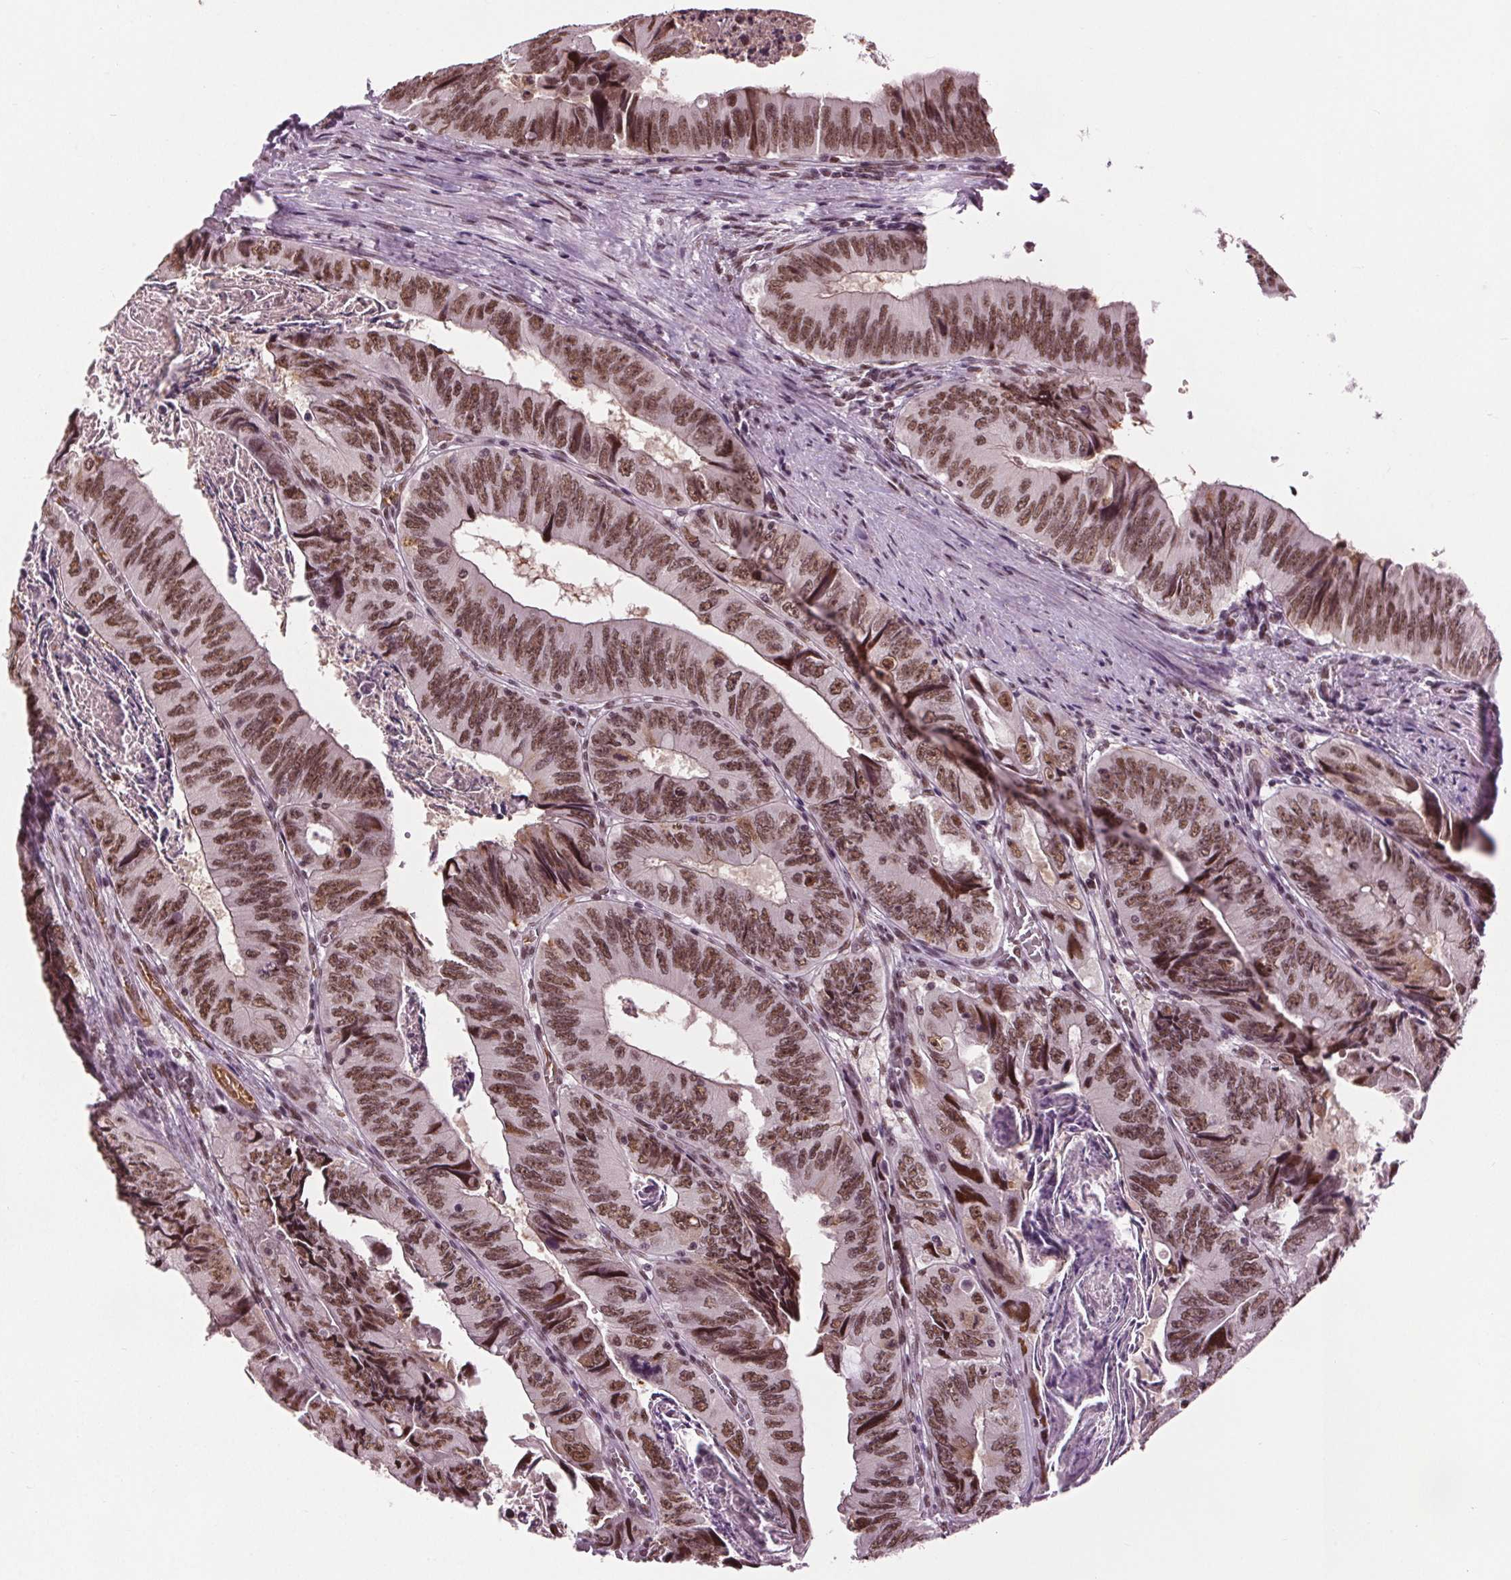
{"staining": {"intensity": "moderate", "quantity": ">75%", "location": "cytoplasmic/membranous,nuclear"}, "tissue": "colorectal cancer", "cell_type": "Tumor cells", "image_type": "cancer", "snomed": [{"axis": "morphology", "description": "Adenocarcinoma, NOS"}, {"axis": "topography", "description": "Colon"}], "caption": "Brown immunohistochemical staining in human adenocarcinoma (colorectal) demonstrates moderate cytoplasmic/membranous and nuclear staining in approximately >75% of tumor cells.", "gene": "IWS1", "patient": {"sex": "female", "age": 84}}